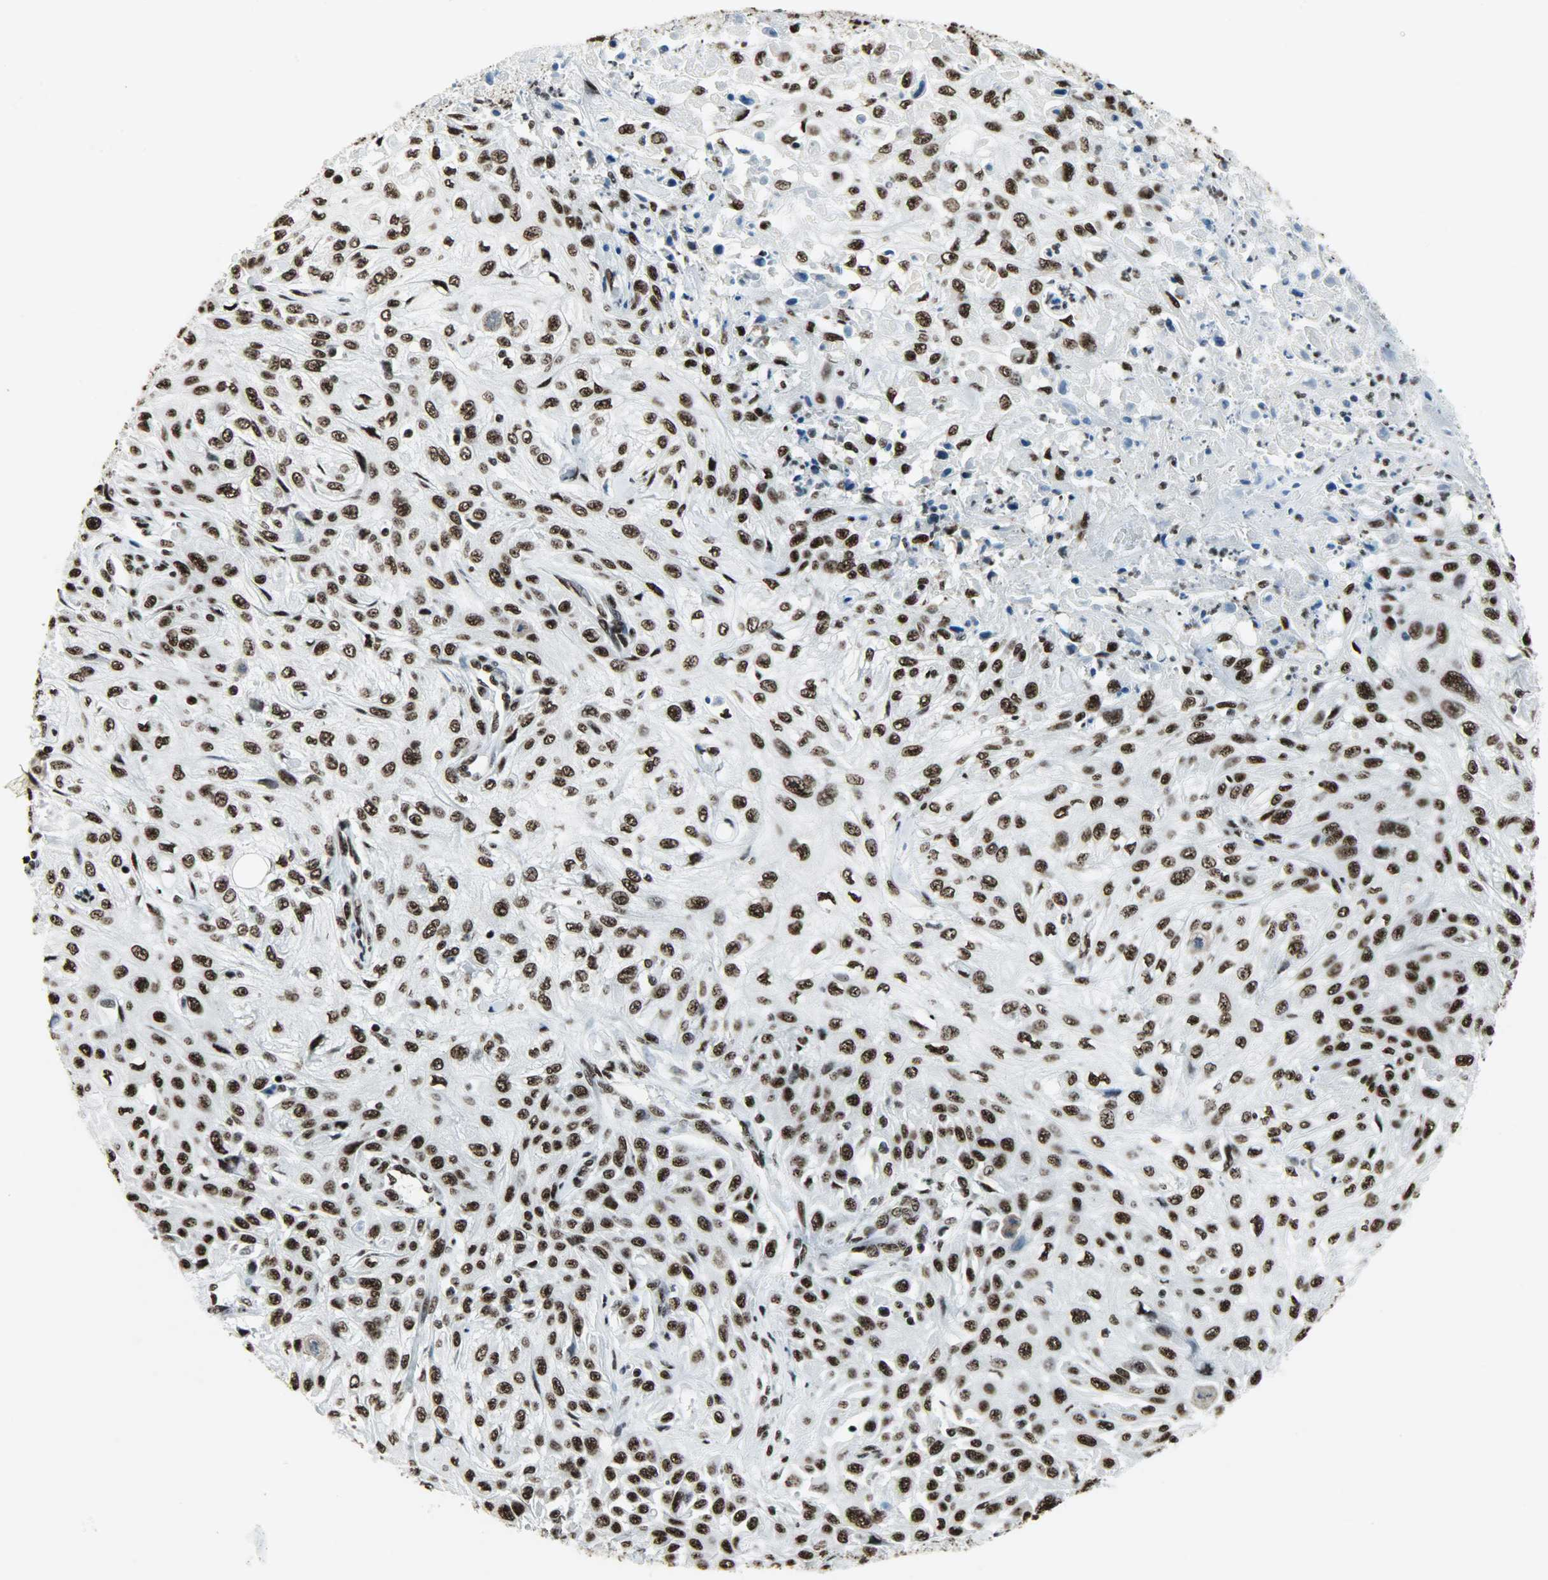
{"staining": {"intensity": "strong", "quantity": ">75%", "location": "nuclear"}, "tissue": "skin cancer", "cell_type": "Tumor cells", "image_type": "cancer", "snomed": [{"axis": "morphology", "description": "Squamous cell carcinoma, NOS"}, {"axis": "topography", "description": "Skin"}], "caption": "Skin cancer (squamous cell carcinoma) was stained to show a protein in brown. There is high levels of strong nuclear staining in about >75% of tumor cells.", "gene": "SNRPA", "patient": {"sex": "male", "age": 75}}